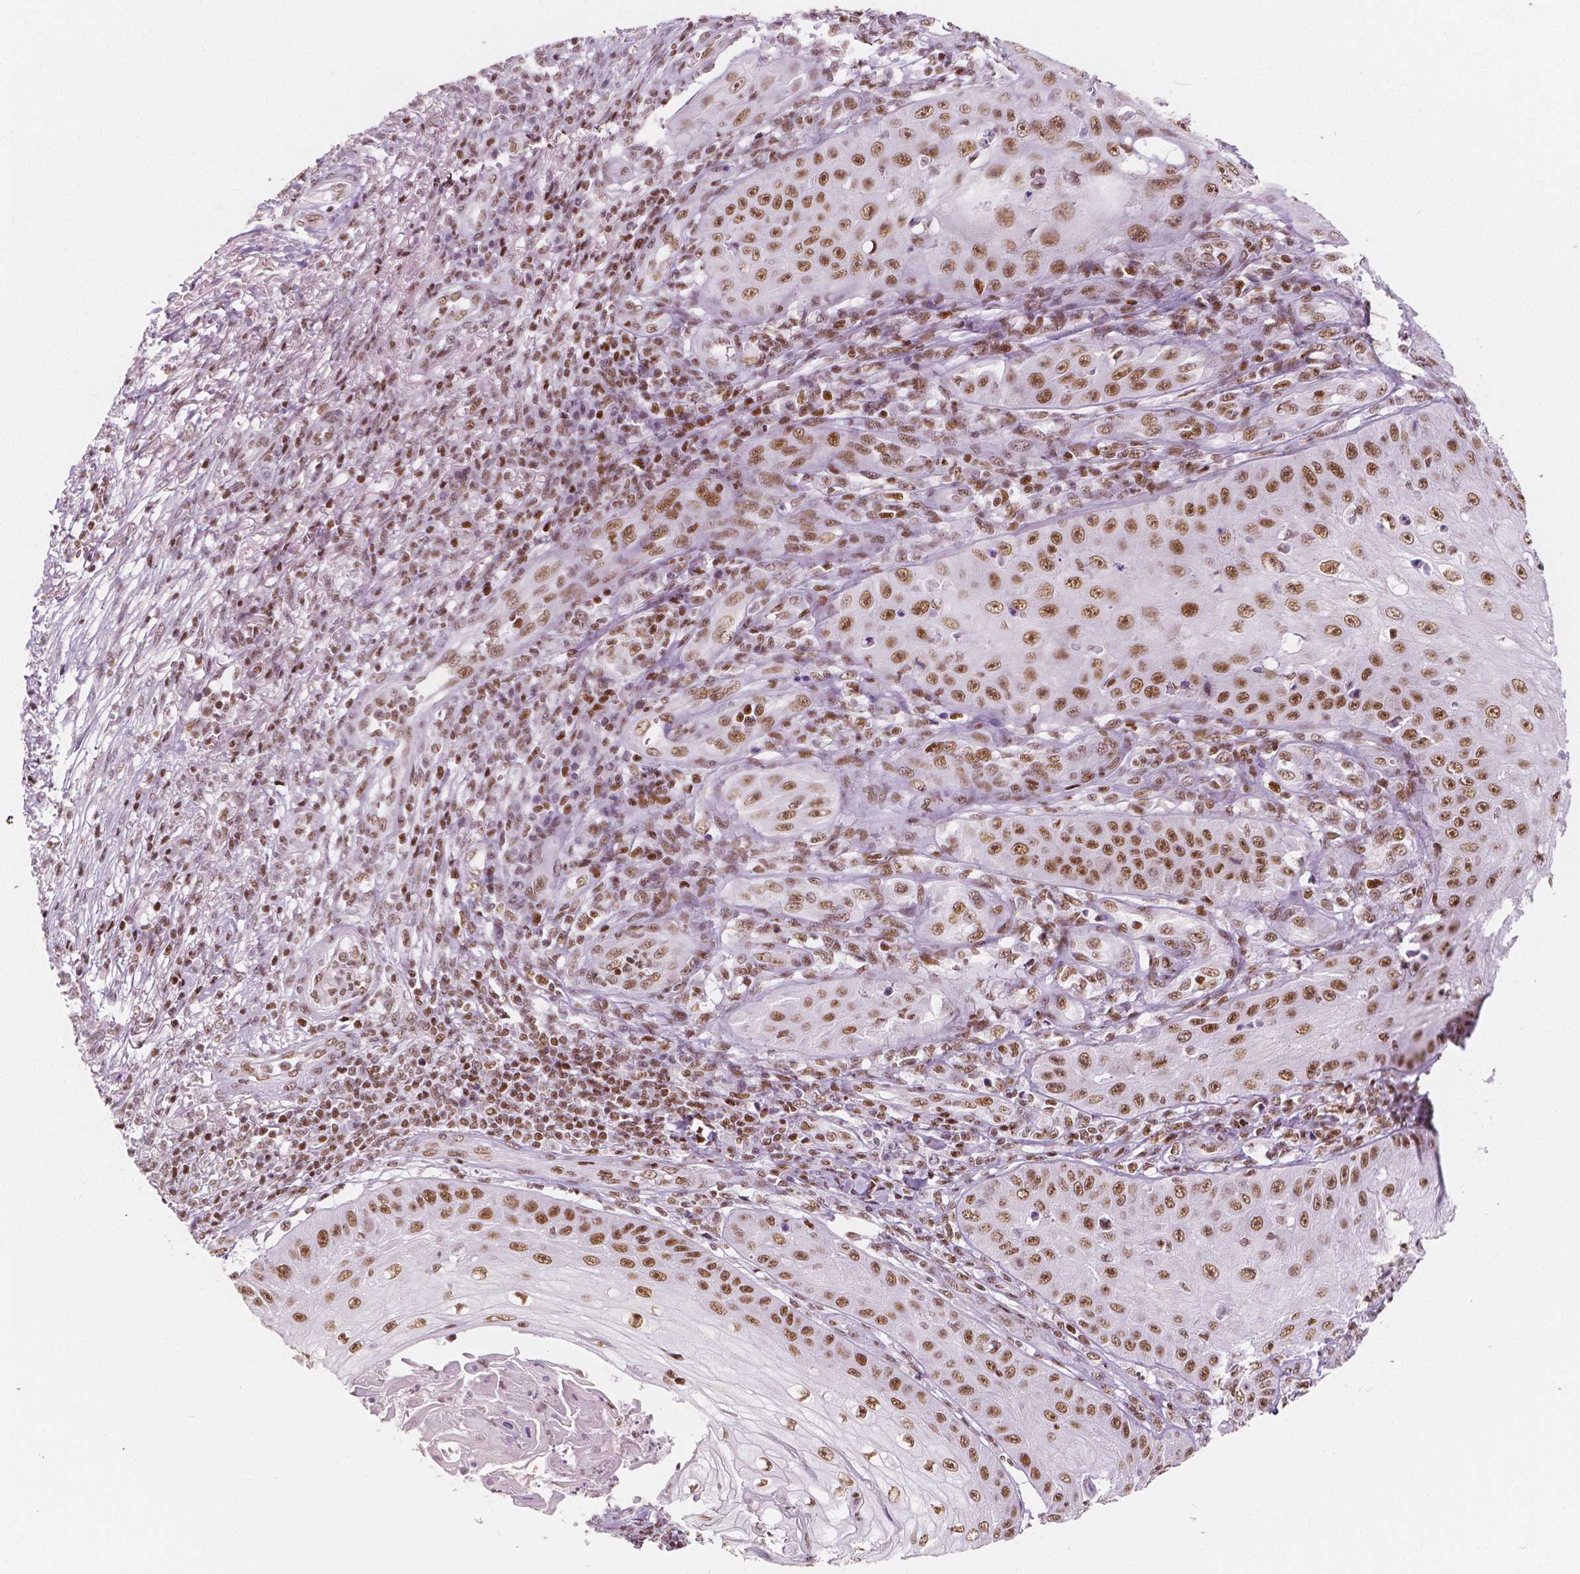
{"staining": {"intensity": "moderate", "quantity": ">75%", "location": "nuclear"}, "tissue": "skin cancer", "cell_type": "Tumor cells", "image_type": "cancer", "snomed": [{"axis": "morphology", "description": "Squamous cell carcinoma, NOS"}, {"axis": "topography", "description": "Skin"}], "caption": "Human skin cancer stained with a brown dye demonstrates moderate nuclear positive expression in approximately >75% of tumor cells.", "gene": "HDAC1", "patient": {"sex": "male", "age": 70}}